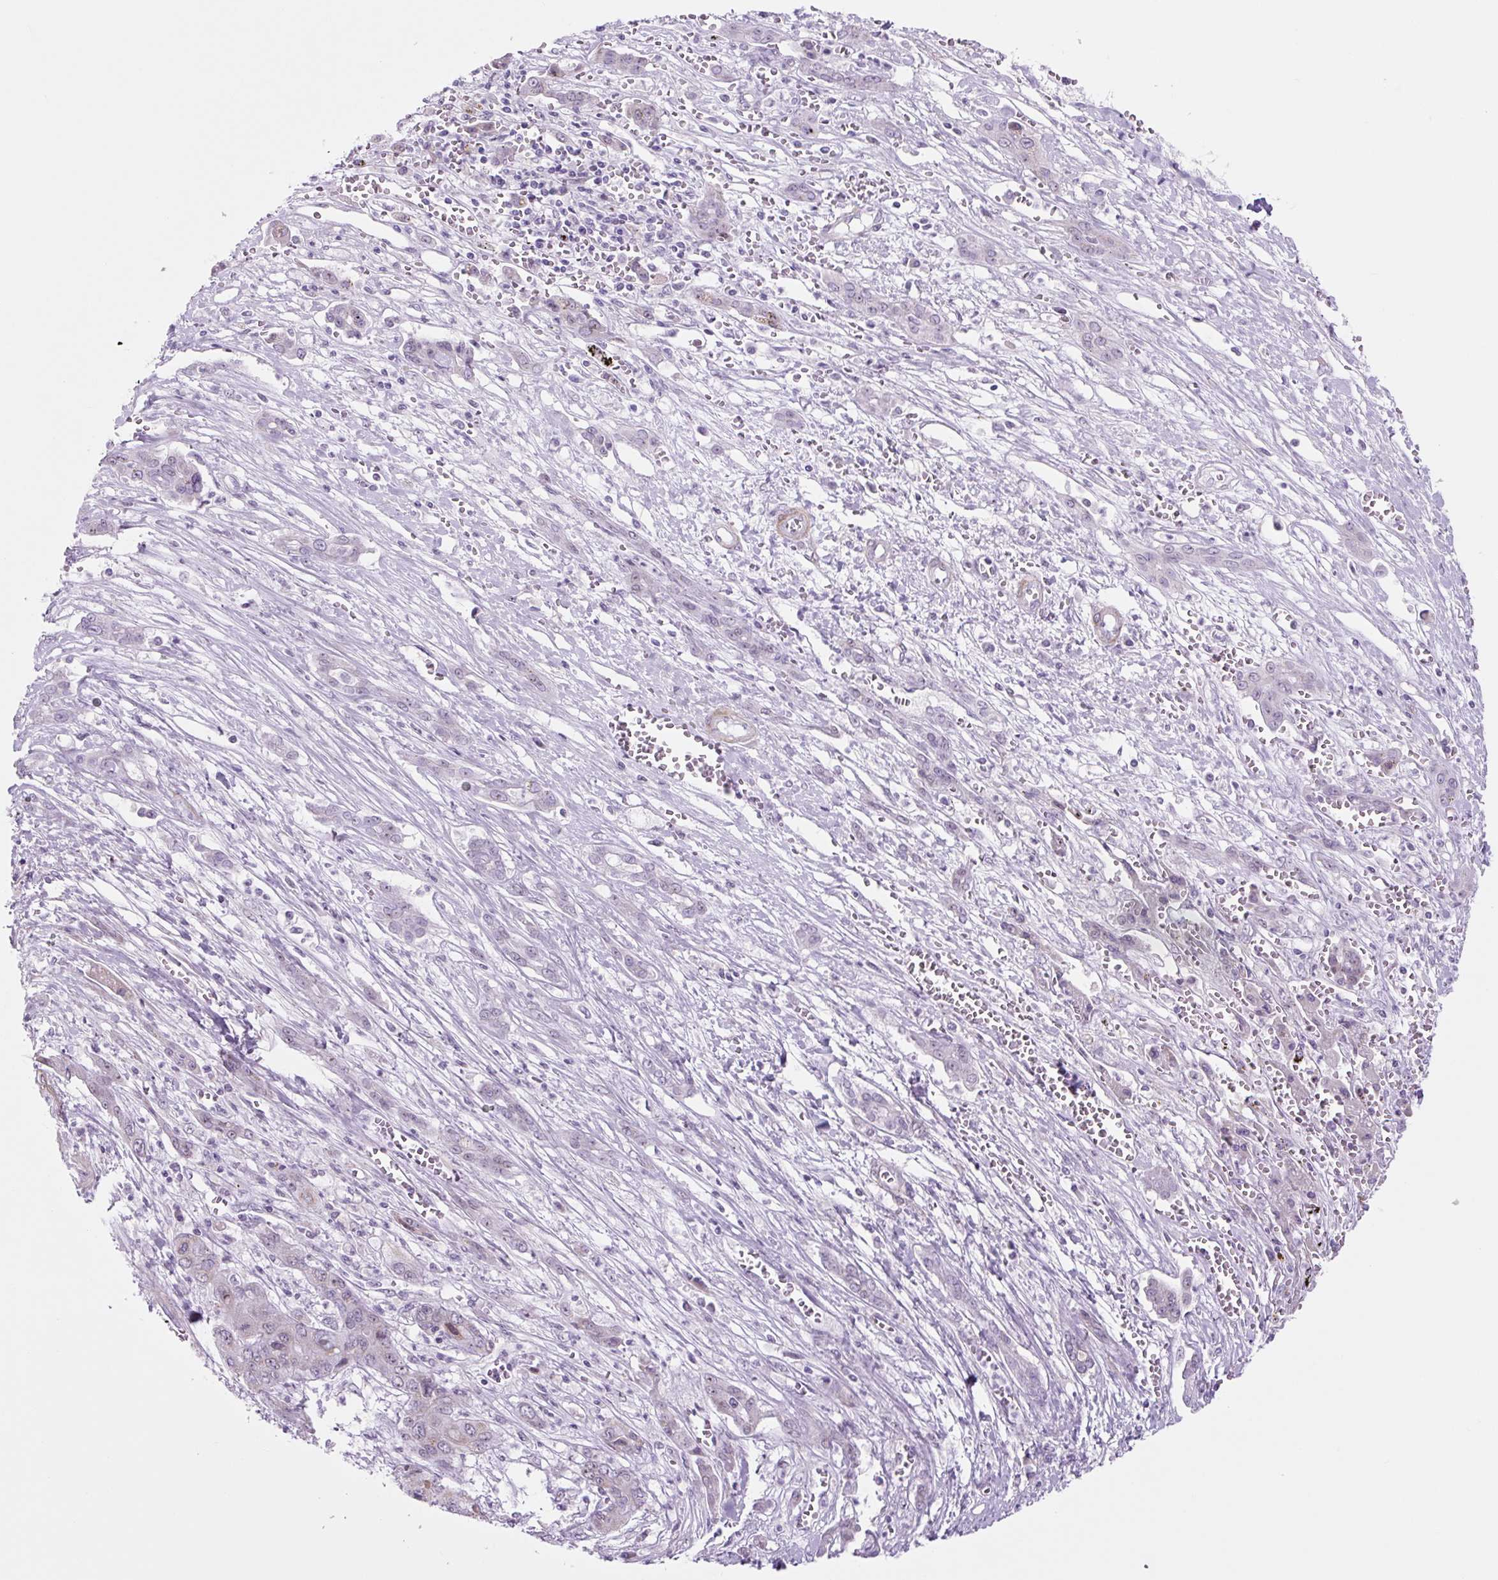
{"staining": {"intensity": "negative", "quantity": "none", "location": "none"}, "tissue": "liver cancer", "cell_type": "Tumor cells", "image_type": "cancer", "snomed": [{"axis": "morphology", "description": "Cholangiocarcinoma"}, {"axis": "topography", "description": "Liver"}], "caption": "This micrograph is of liver cholangiocarcinoma stained with immunohistochemistry to label a protein in brown with the nuclei are counter-stained blue. There is no staining in tumor cells.", "gene": "RRS1", "patient": {"sex": "male", "age": 67}}